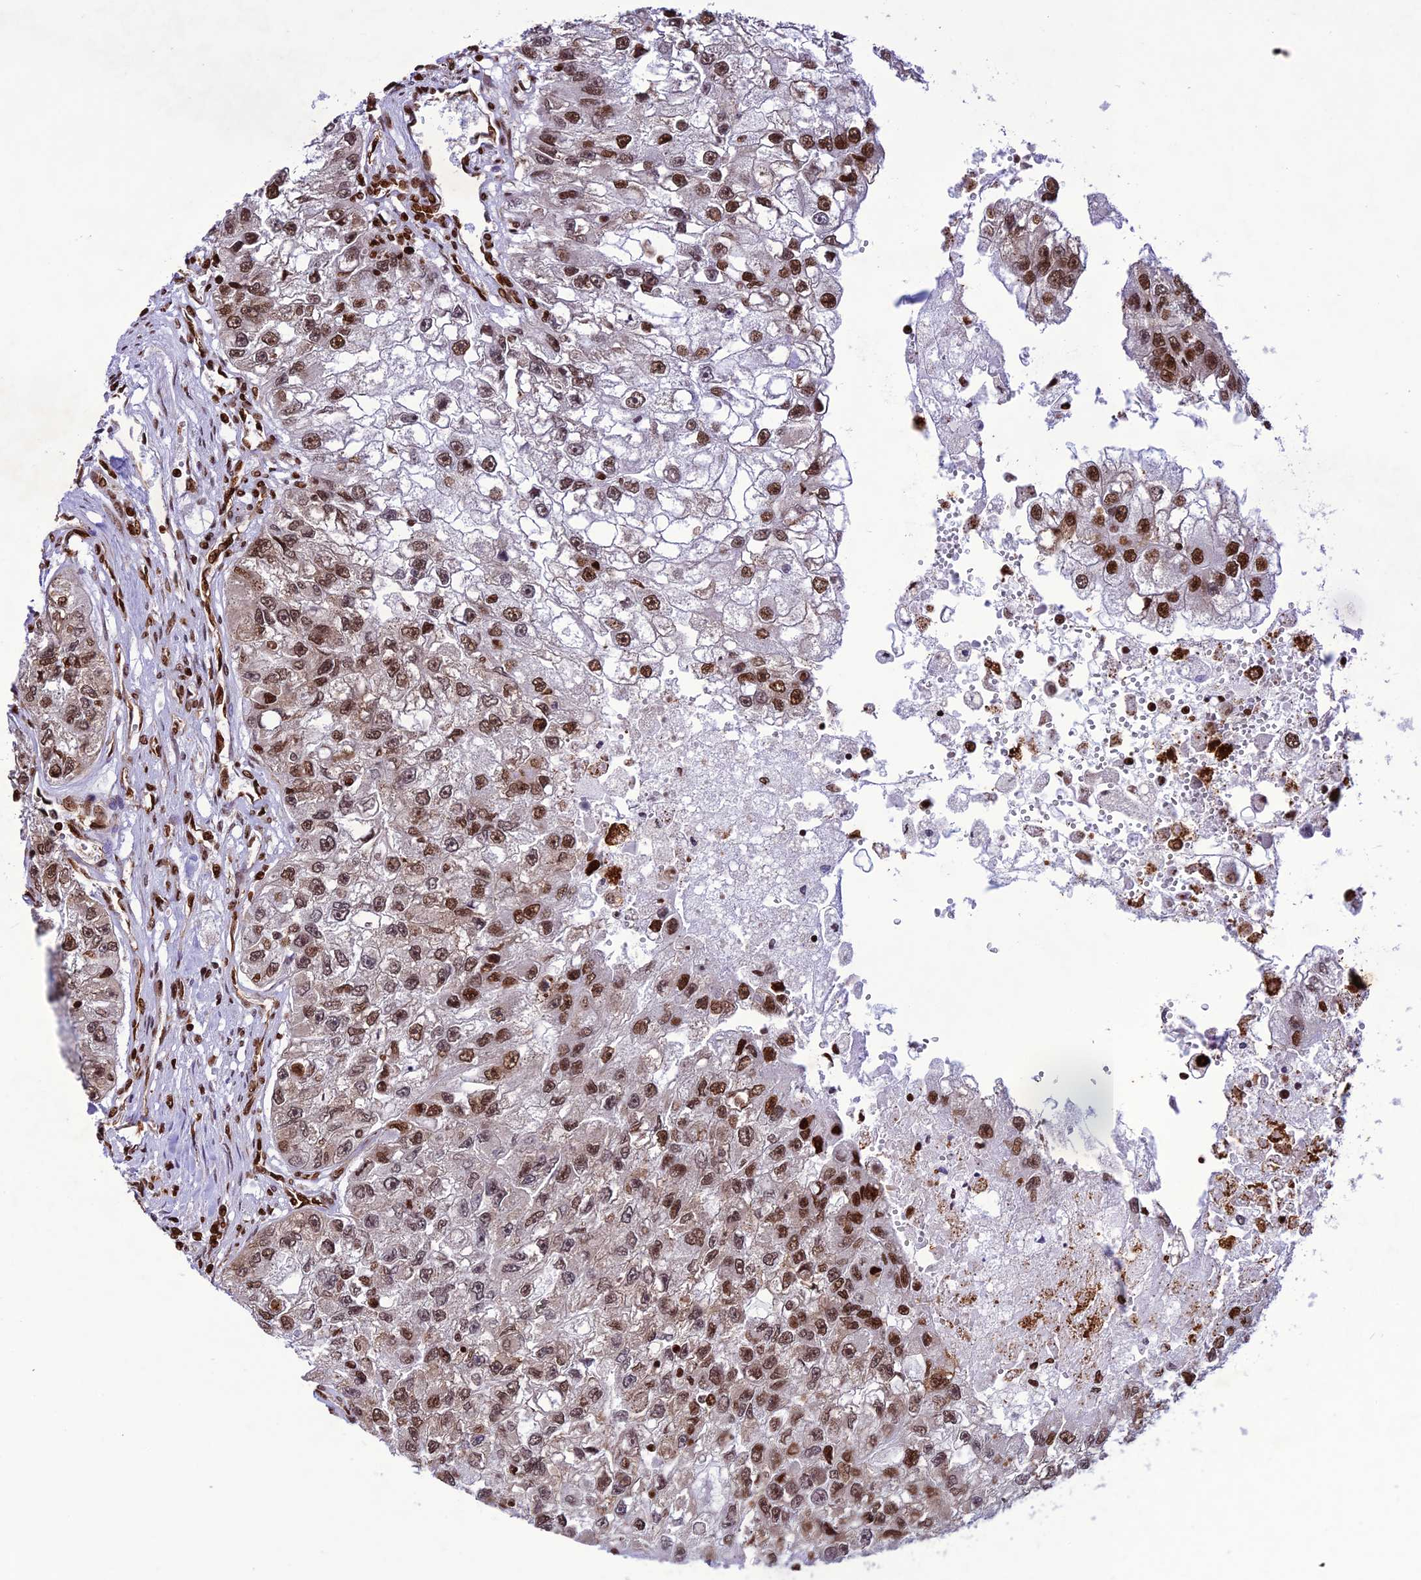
{"staining": {"intensity": "moderate", "quantity": ">75%", "location": "nuclear"}, "tissue": "renal cancer", "cell_type": "Tumor cells", "image_type": "cancer", "snomed": [{"axis": "morphology", "description": "Adenocarcinoma, NOS"}, {"axis": "topography", "description": "Kidney"}], "caption": "There is medium levels of moderate nuclear staining in tumor cells of renal adenocarcinoma, as demonstrated by immunohistochemical staining (brown color).", "gene": "INO80E", "patient": {"sex": "male", "age": 63}}